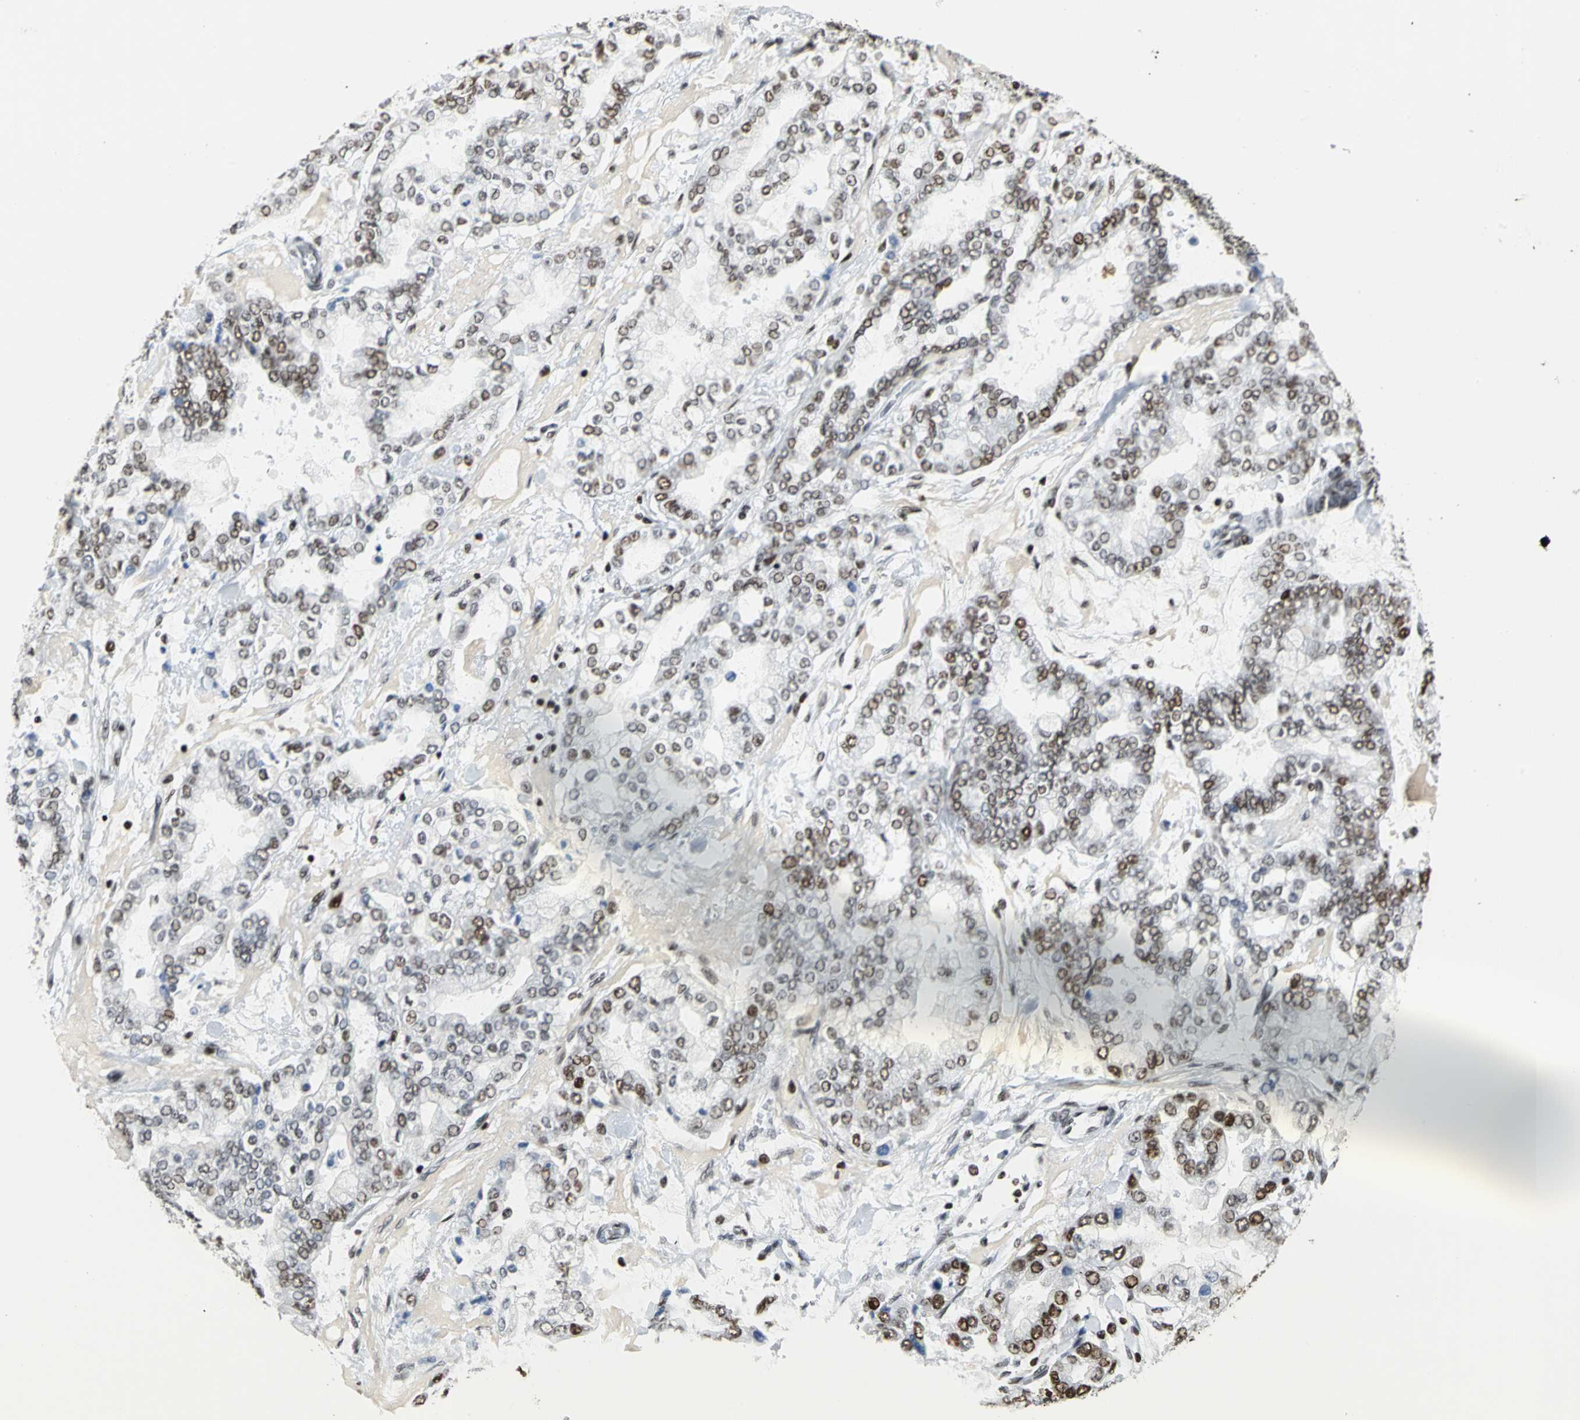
{"staining": {"intensity": "strong", "quantity": ">75%", "location": "nuclear"}, "tissue": "stomach cancer", "cell_type": "Tumor cells", "image_type": "cancer", "snomed": [{"axis": "morphology", "description": "Normal tissue, NOS"}, {"axis": "morphology", "description": "Adenocarcinoma, NOS"}, {"axis": "topography", "description": "Stomach, upper"}, {"axis": "topography", "description": "Stomach"}], "caption": "High-power microscopy captured an IHC image of stomach cancer (adenocarcinoma), revealing strong nuclear expression in approximately >75% of tumor cells.", "gene": "HNRNPD", "patient": {"sex": "male", "age": 76}}